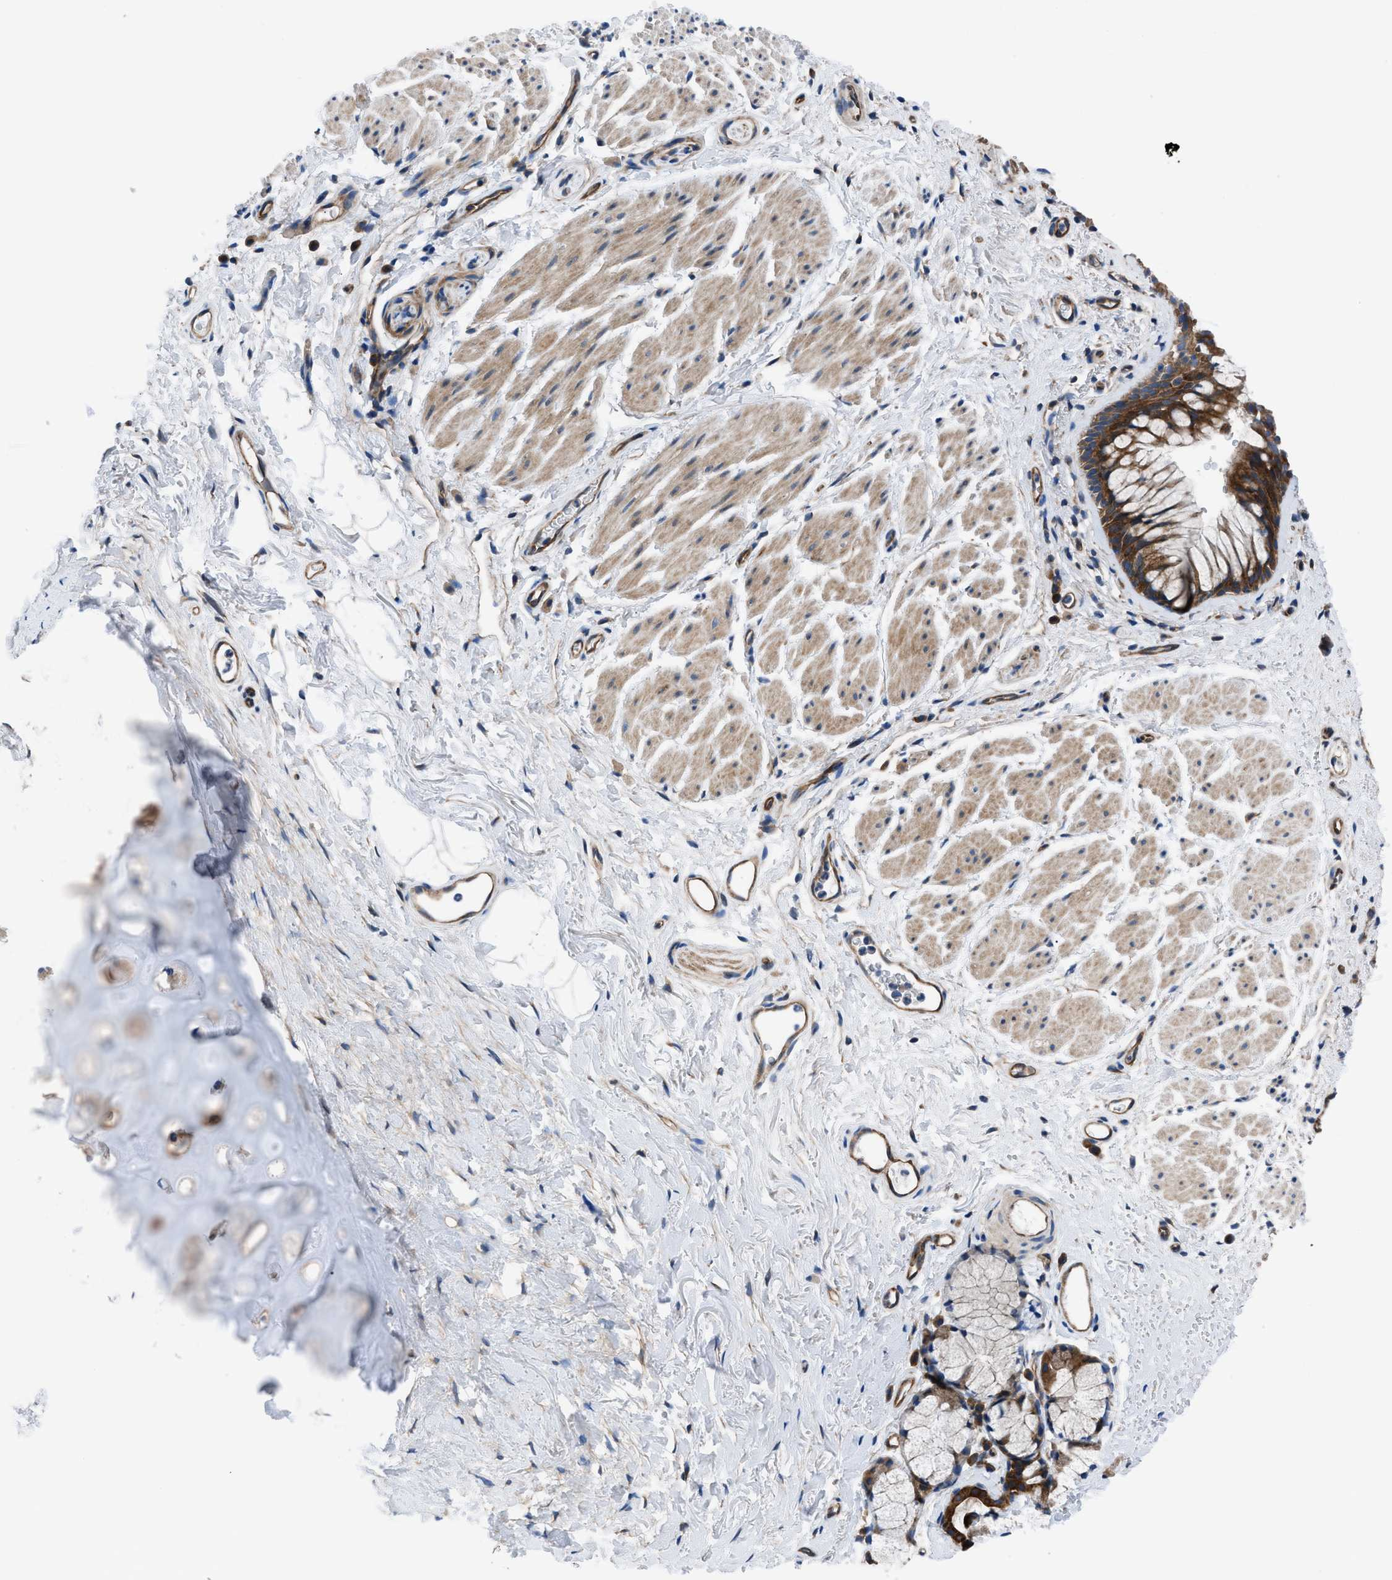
{"staining": {"intensity": "strong", "quantity": ">75%", "location": "cytoplasmic/membranous"}, "tissue": "bronchus", "cell_type": "Respiratory epithelial cells", "image_type": "normal", "snomed": [{"axis": "morphology", "description": "Normal tissue, NOS"}, {"axis": "topography", "description": "Cartilage tissue"}, {"axis": "topography", "description": "Bronchus"}], "caption": "Immunohistochemical staining of benign human bronchus displays >75% levels of strong cytoplasmic/membranous protein positivity in about >75% of respiratory epithelial cells.", "gene": "TRIP4", "patient": {"sex": "female", "age": 53}}